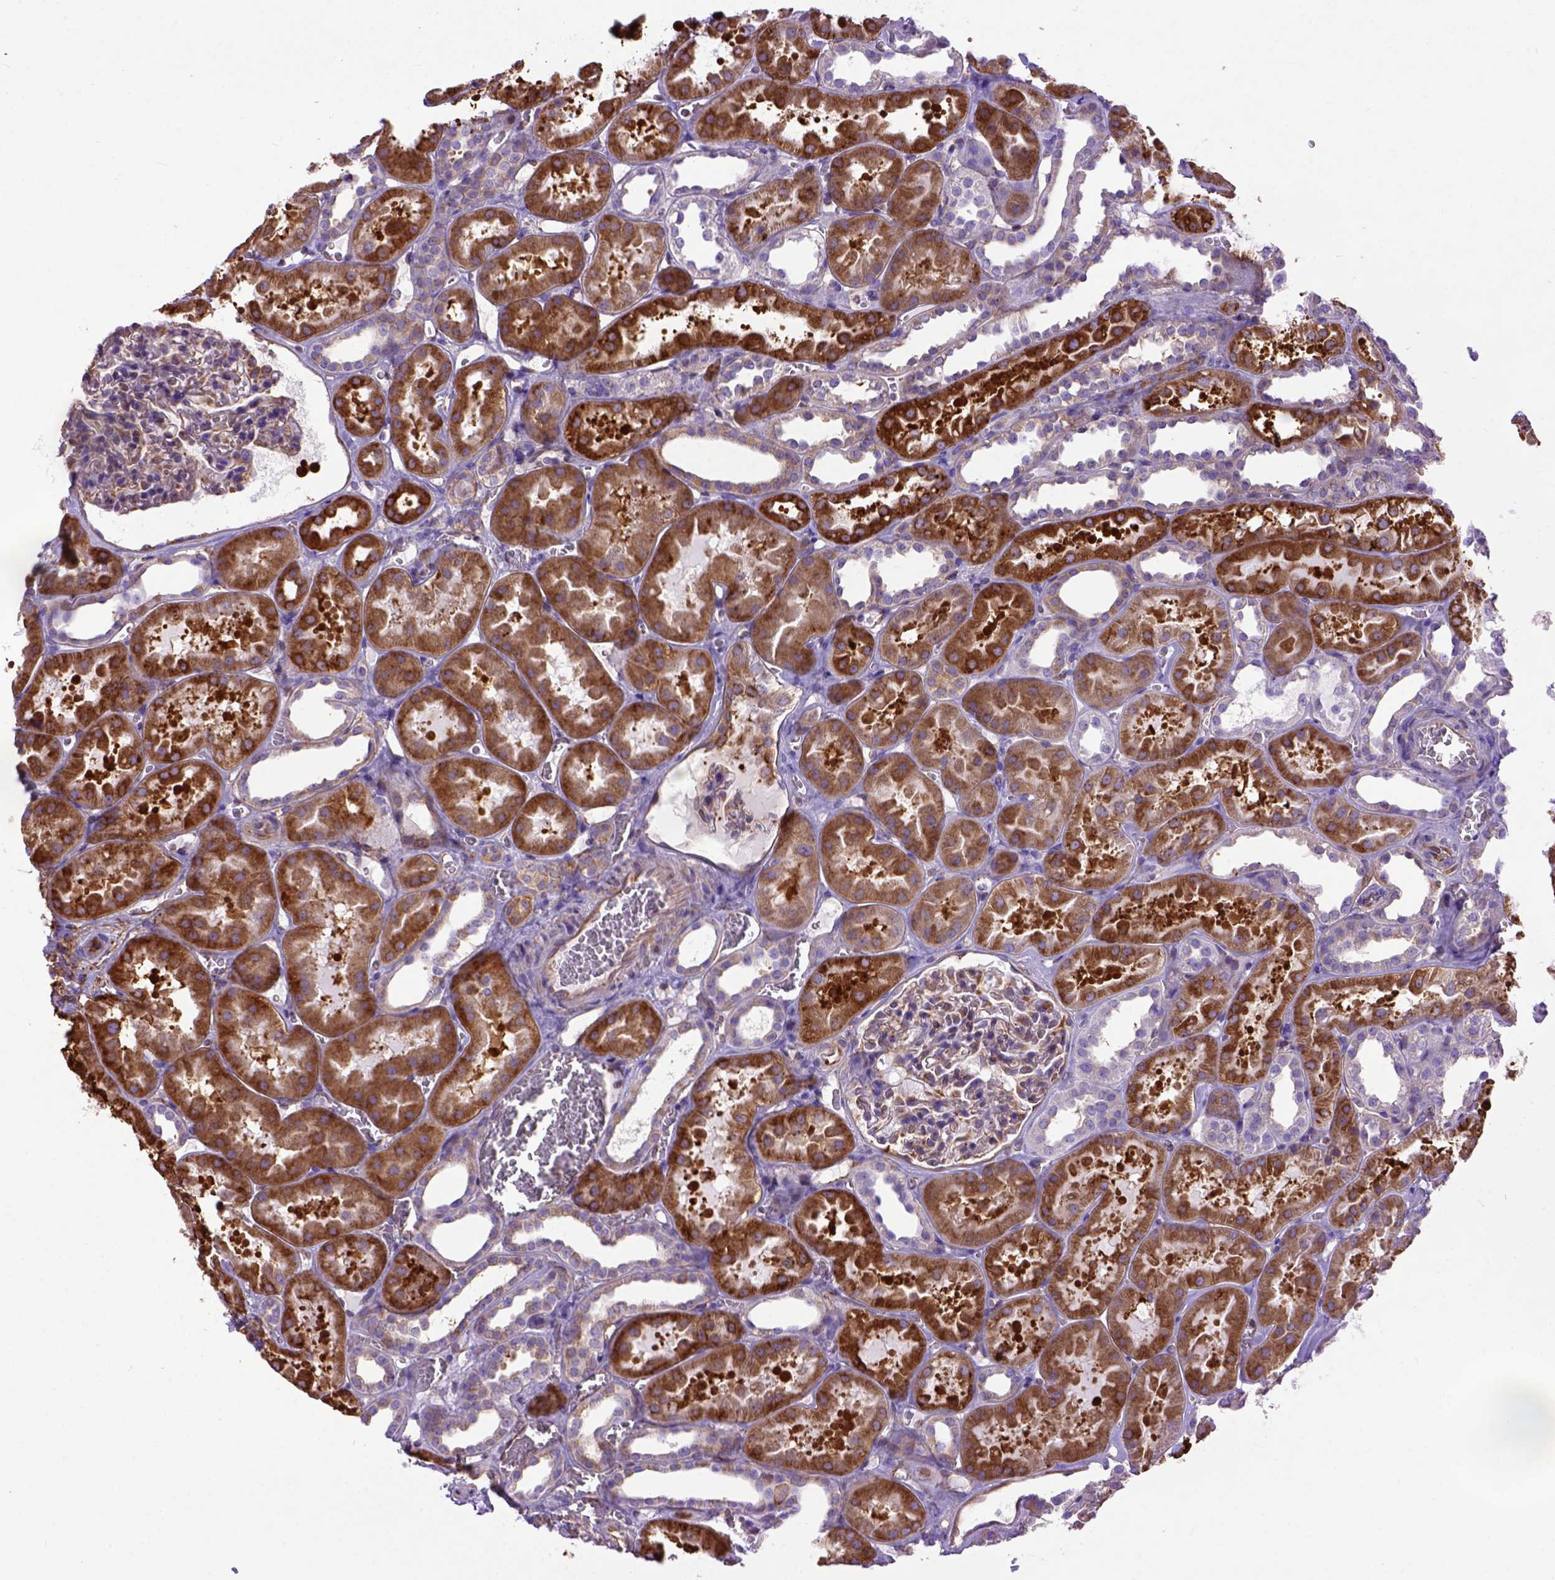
{"staining": {"intensity": "moderate", "quantity": "25%-75%", "location": "cytoplasmic/membranous"}, "tissue": "kidney", "cell_type": "Cells in glomeruli", "image_type": "normal", "snomed": [{"axis": "morphology", "description": "Normal tissue, NOS"}, {"axis": "topography", "description": "Kidney"}], "caption": "Brown immunohistochemical staining in unremarkable human kidney shows moderate cytoplasmic/membranous positivity in approximately 25%-75% of cells in glomeruli.", "gene": "MVP", "patient": {"sex": "female", "age": 41}}